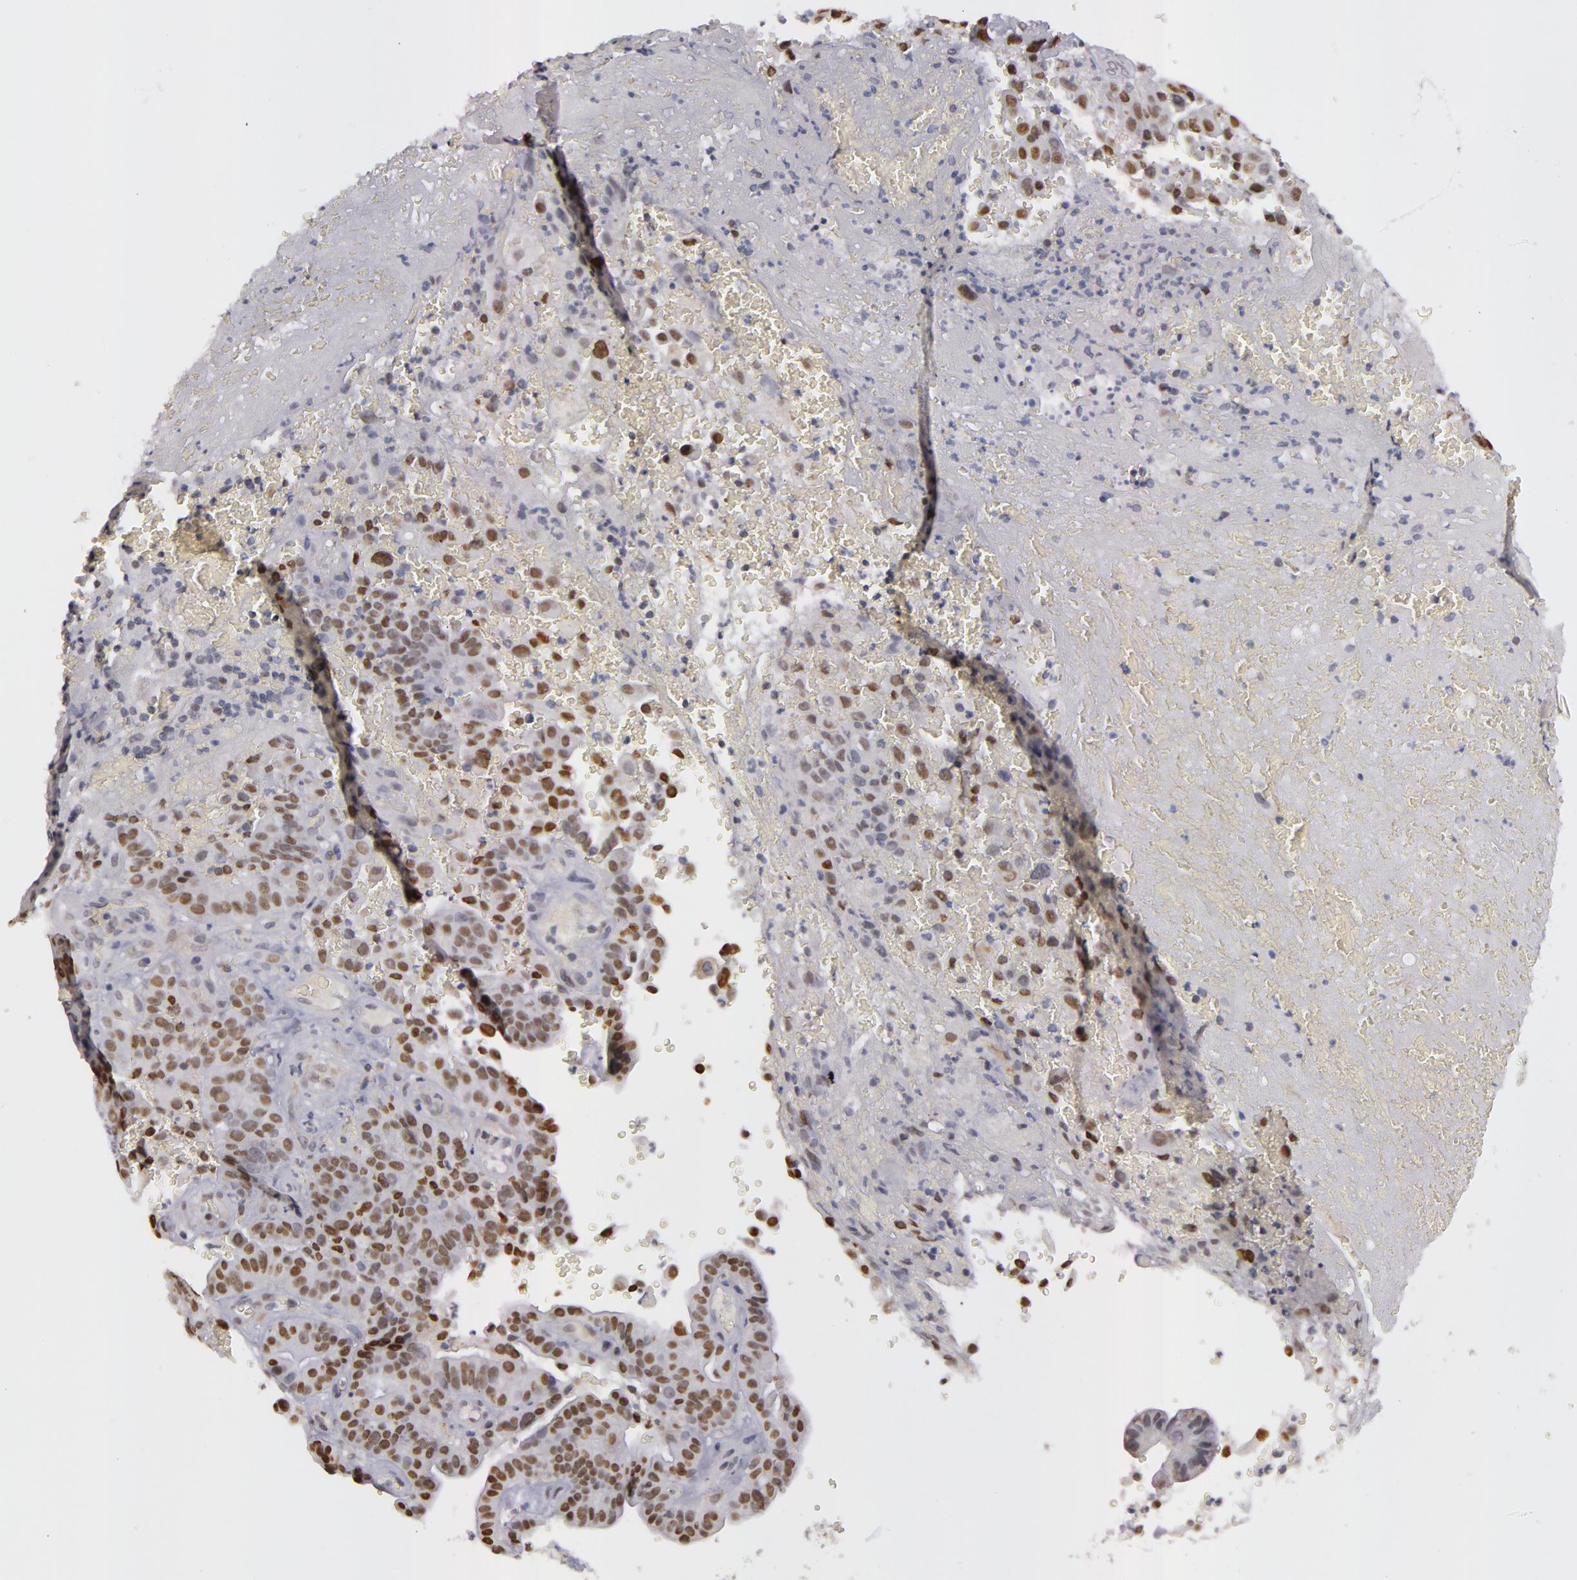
{"staining": {"intensity": "moderate", "quantity": ">75%", "location": "nuclear"}, "tissue": "liver cancer", "cell_type": "Tumor cells", "image_type": "cancer", "snomed": [{"axis": "morphology", "description": "Cholangiocarcinoma"}, {"axis": "topography", "description": "Liver"}], "caption": "Immunohistochemical staining of human liver cancer (cholangiocarcinoma) exhibits medium levels of moderate nuclear protein expression in about >75% of tumor cells.", "gene": "RRP7A", "patient": {"sex": "female", "age": 79}}